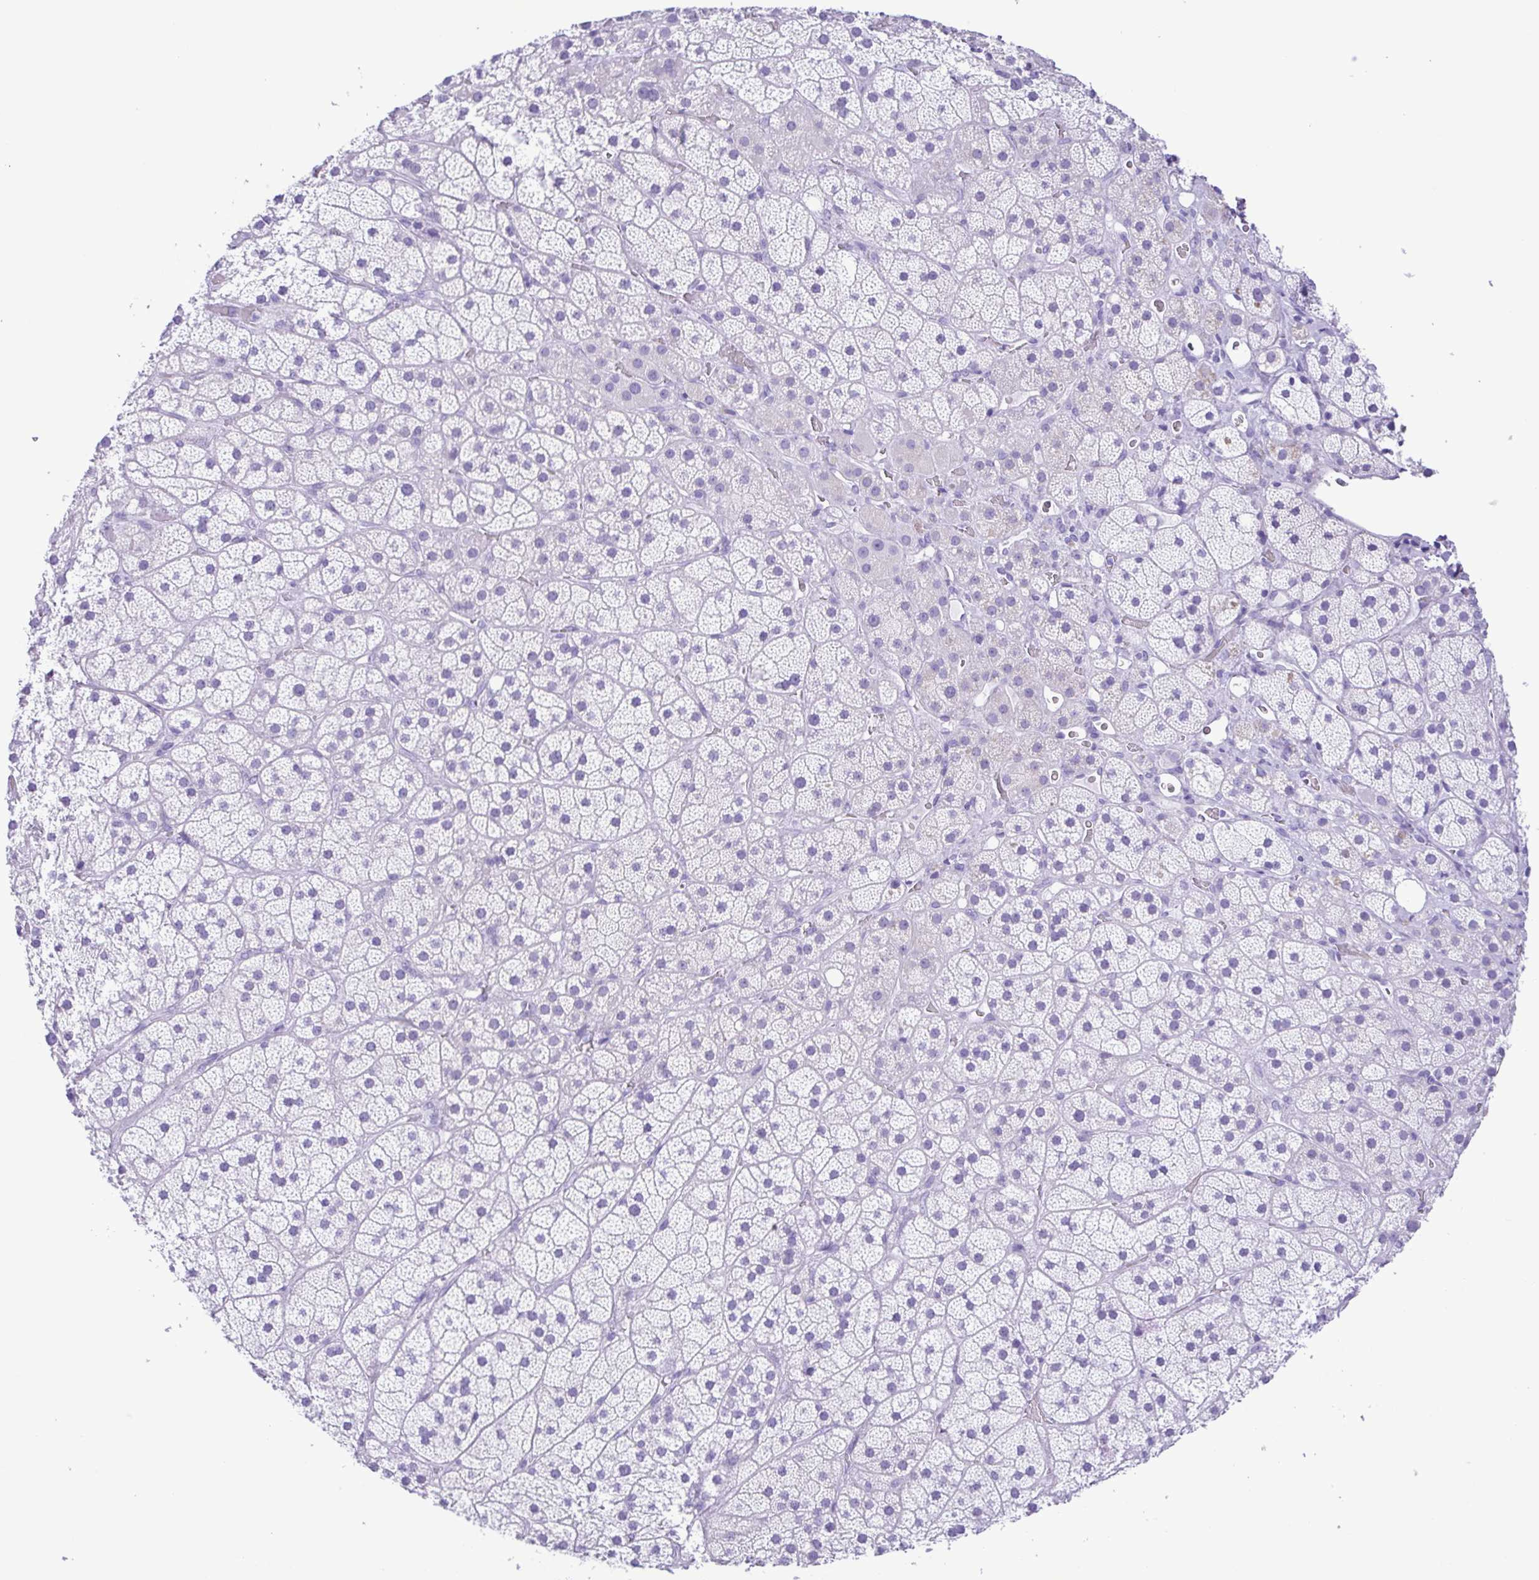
{"staining": {"intensity": "negative", "quantity": "none", "location": "none"}, "tissue": "adrenal gland", "cell_type": "Glandular cells", "image_type": "normal", "snomed": [{"axis": "morphology", "description": "Normal tissue, NOS"}, {"axis": "topography", "description": "Adrenal gland"}], "caption": "Adrenal gland was stained to show a protein in brown. There is no significant expression in glandular cells. (Brightfield microscopy of DAB immunohistochemistry (IHC) at high magnification).", "gene": "CASP14", "patient": {"sex": "male", "age": 57}}